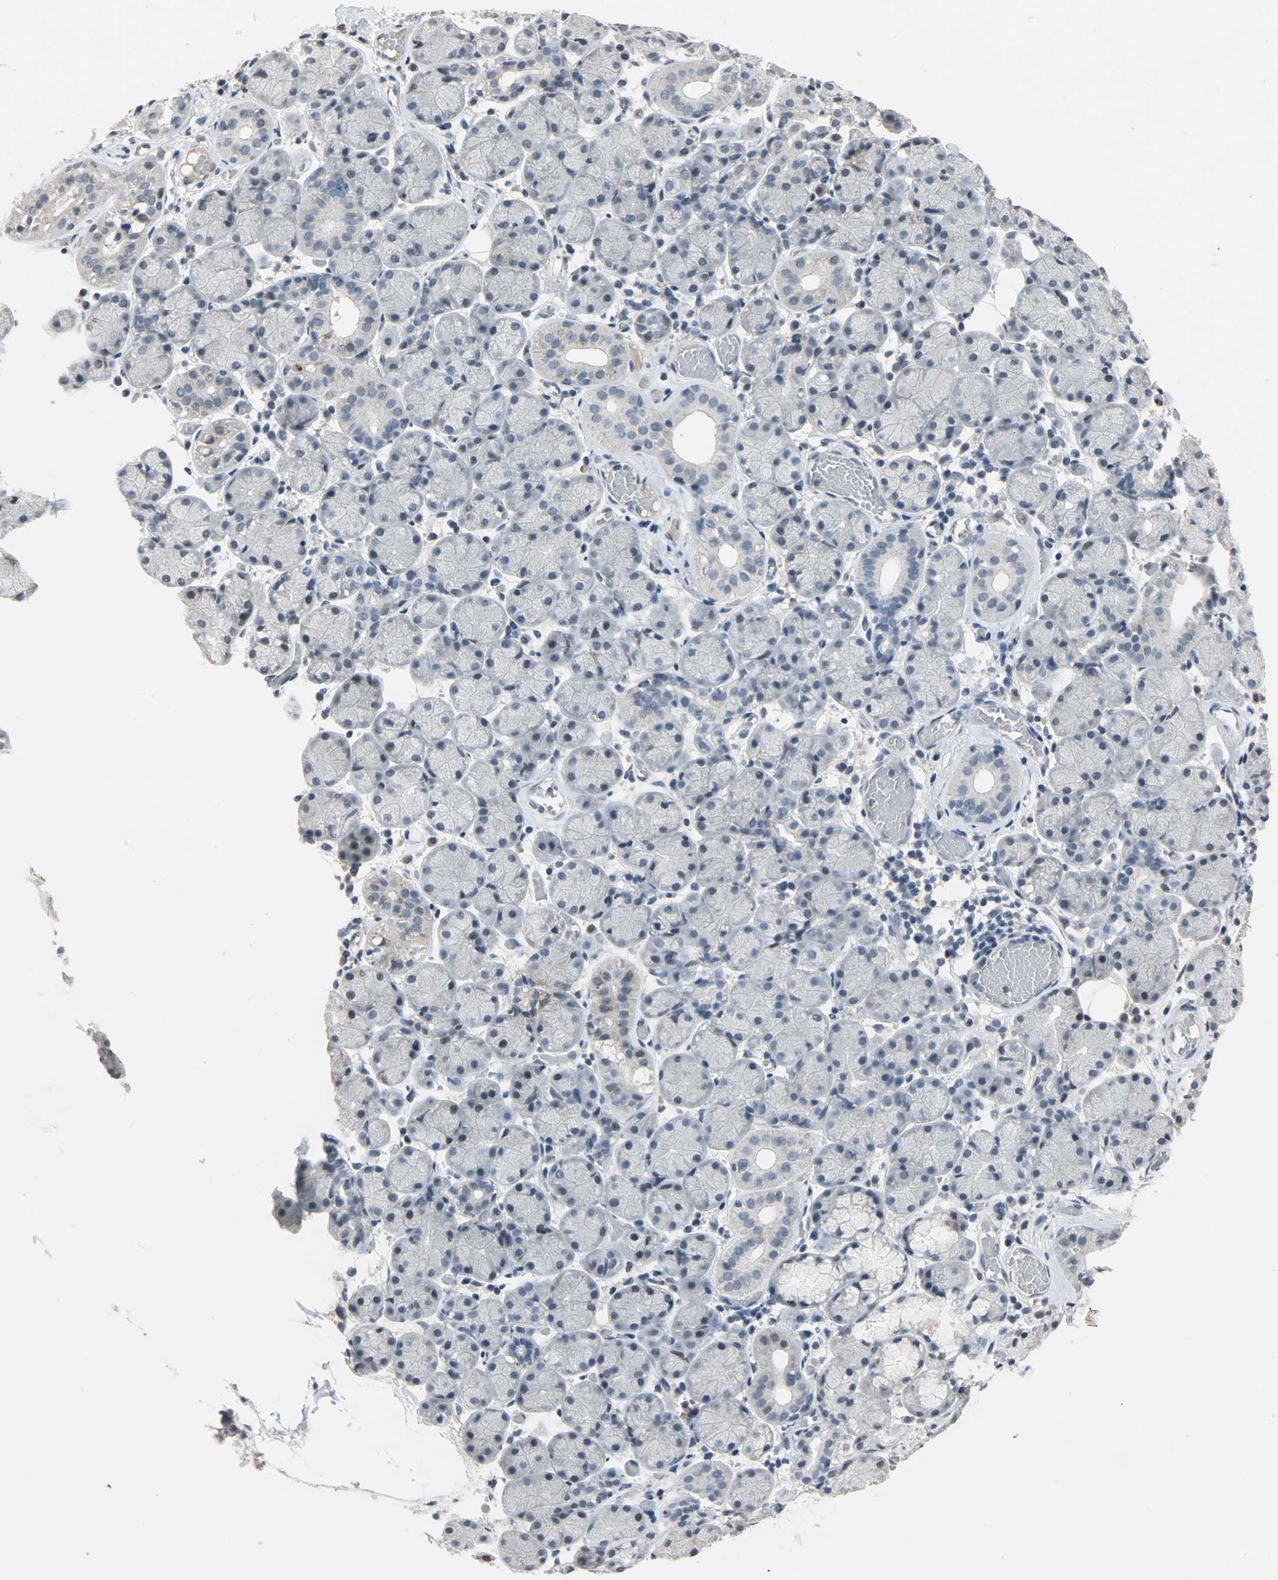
{"staining": {"intensity": "negative", "quantity": "none", "location": "none"}, "tissue": "salivary gland", "cell_type": "Glandular cells", "image_type": "normal", "snomed": [{"axis": "morphology", "description": "Normal tissue, NOS"}, {"axis": "topography", "description": "Salivary gland"}], "caption": "Immunohistochemistry of benign human salivary gland exhibits no staining in glandular cells.", "gene": "DNAJB6", "patient": {"sex": "female", "age": 24}}